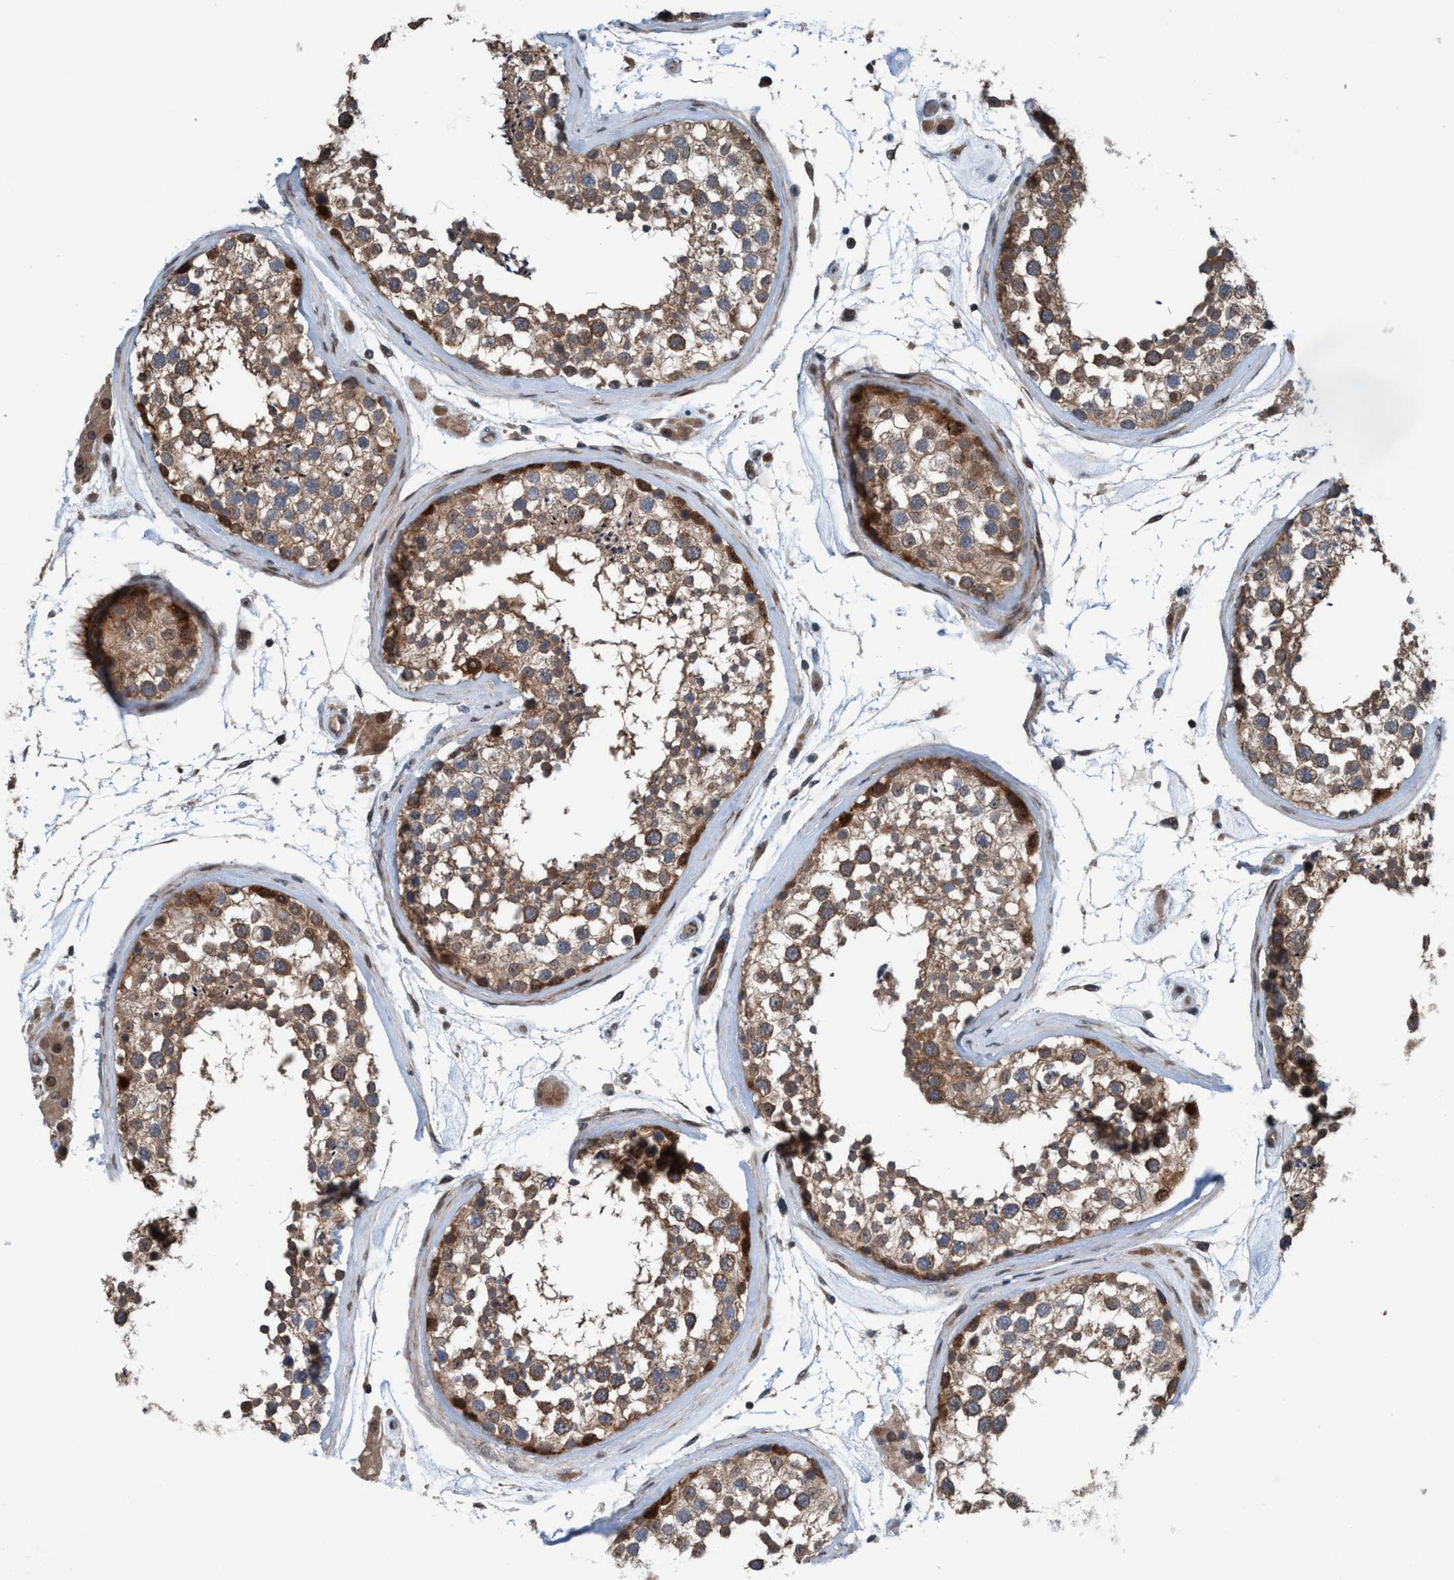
{"staining": {"intensity": "moderate", "quantity": ">75%", "location": "cytoplasmic/membranous"}, "tissue": "testis", "cell_type": "Cells in seminiferous ducts", "image_type": "normal", "snomed": [{"axis": "morphology", "description": "Normal tissue, NOS"}, {"axis": "topography", "description": "Testis"}], "caption": "A medium amount of moderate cytoplasmic/membranous expression is identified in approximately >75% of cells in seminiferous ducts in benign testis.", "gene": "NISCH", "patient": {"sex": "male", "age": 46}}